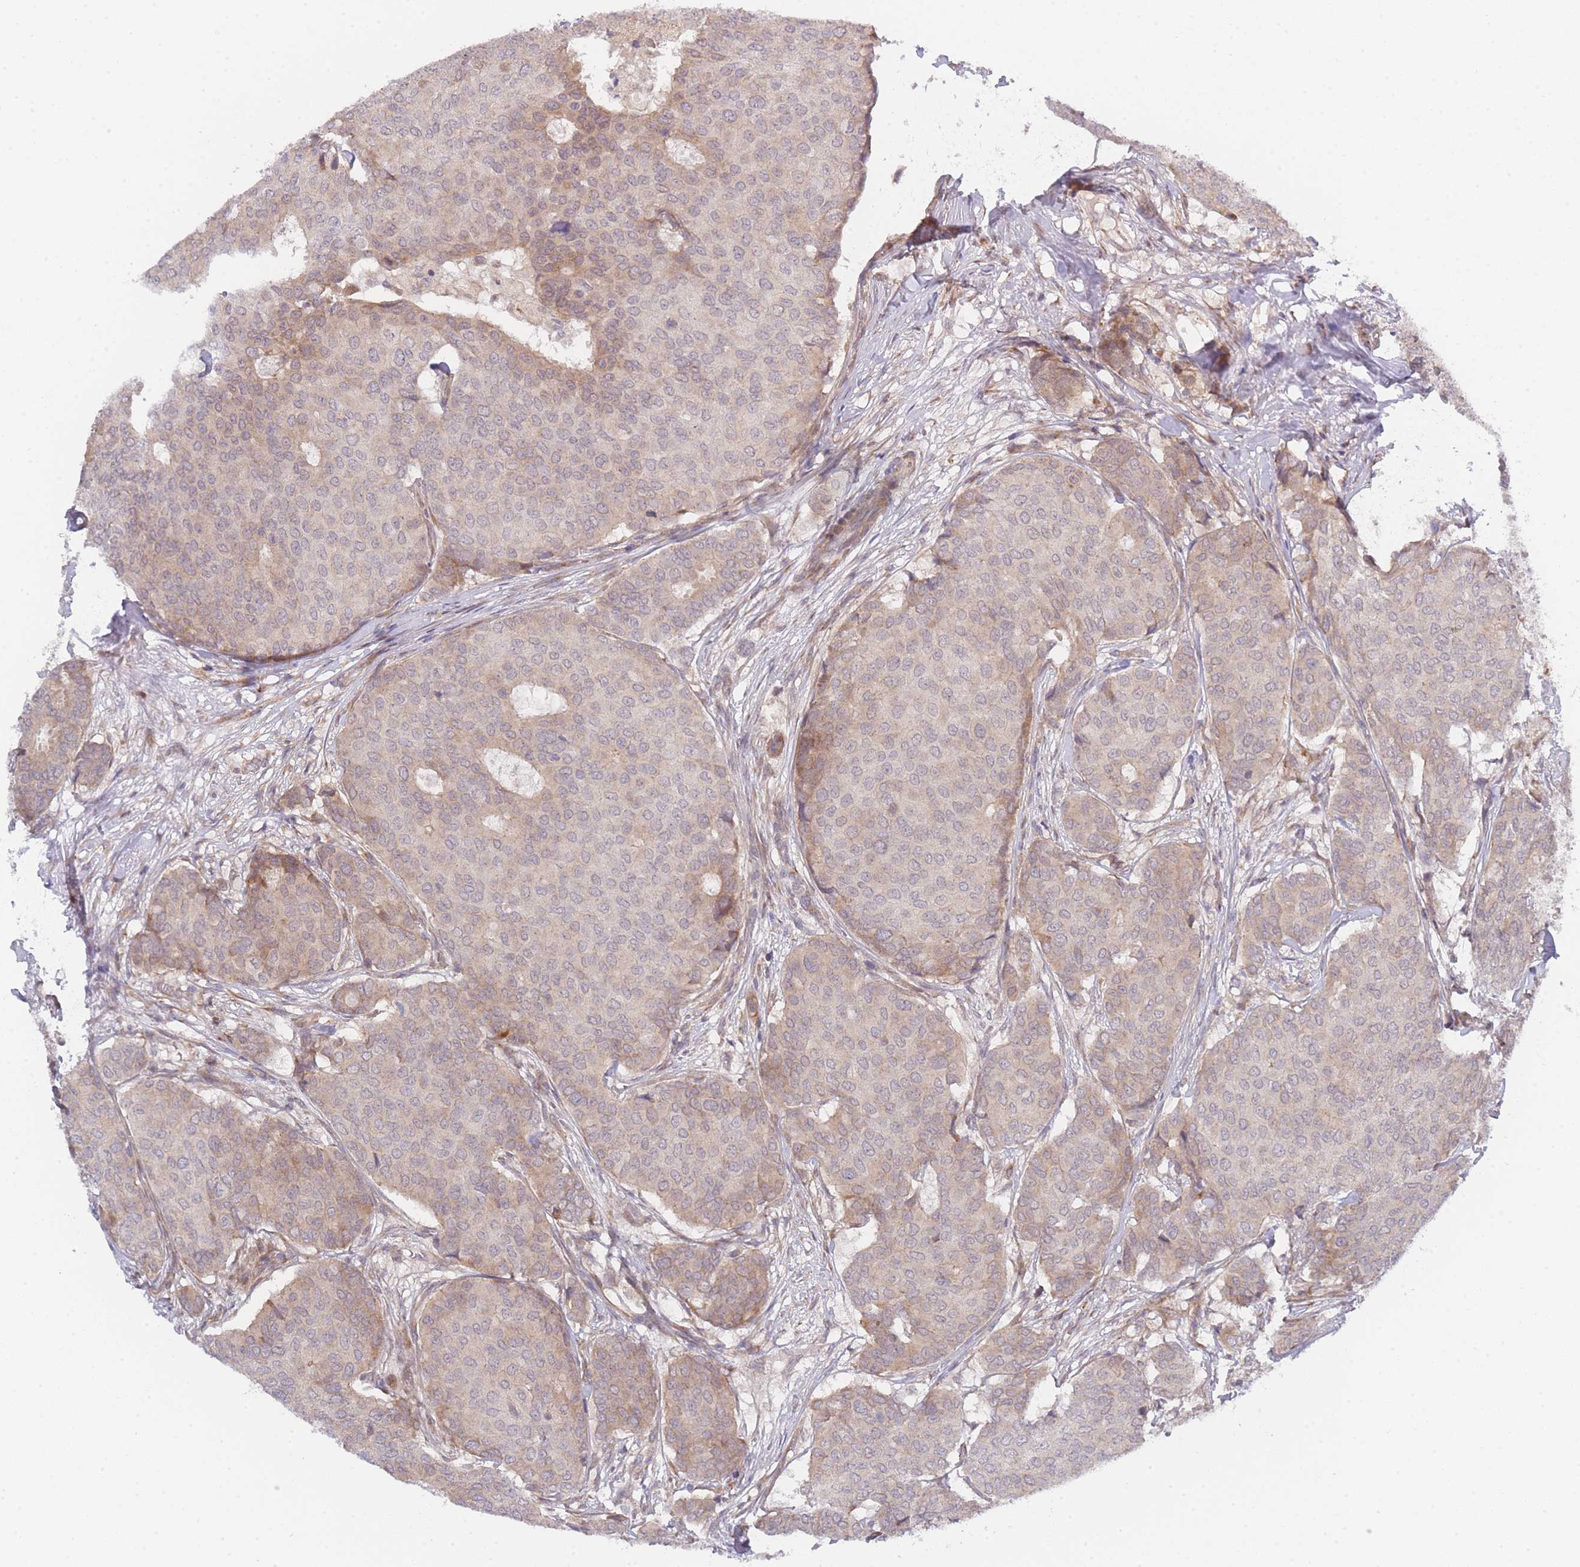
{"staining": {"intensity": "weak", "quantity": "25%-75%", "location": "cytoplasmic/membranous"}, "tissue": "breast cancer", "cell_type": "Tumor cells", "image_type": "cancer", "snomed": [{"axis": "morphology", "description": "Duct carcinoma"}, {"axis": "topography", "description": "Breast"}], "caption": "Immunohistochemical staining of infiltrating ductal carcinoma (breast) shows weak cytoplasmic/membranous protein staining in approximately 25%-75% of tumor cells.", "gene": "TRIM26", "patient": {"sex": "female", "age": 75}}